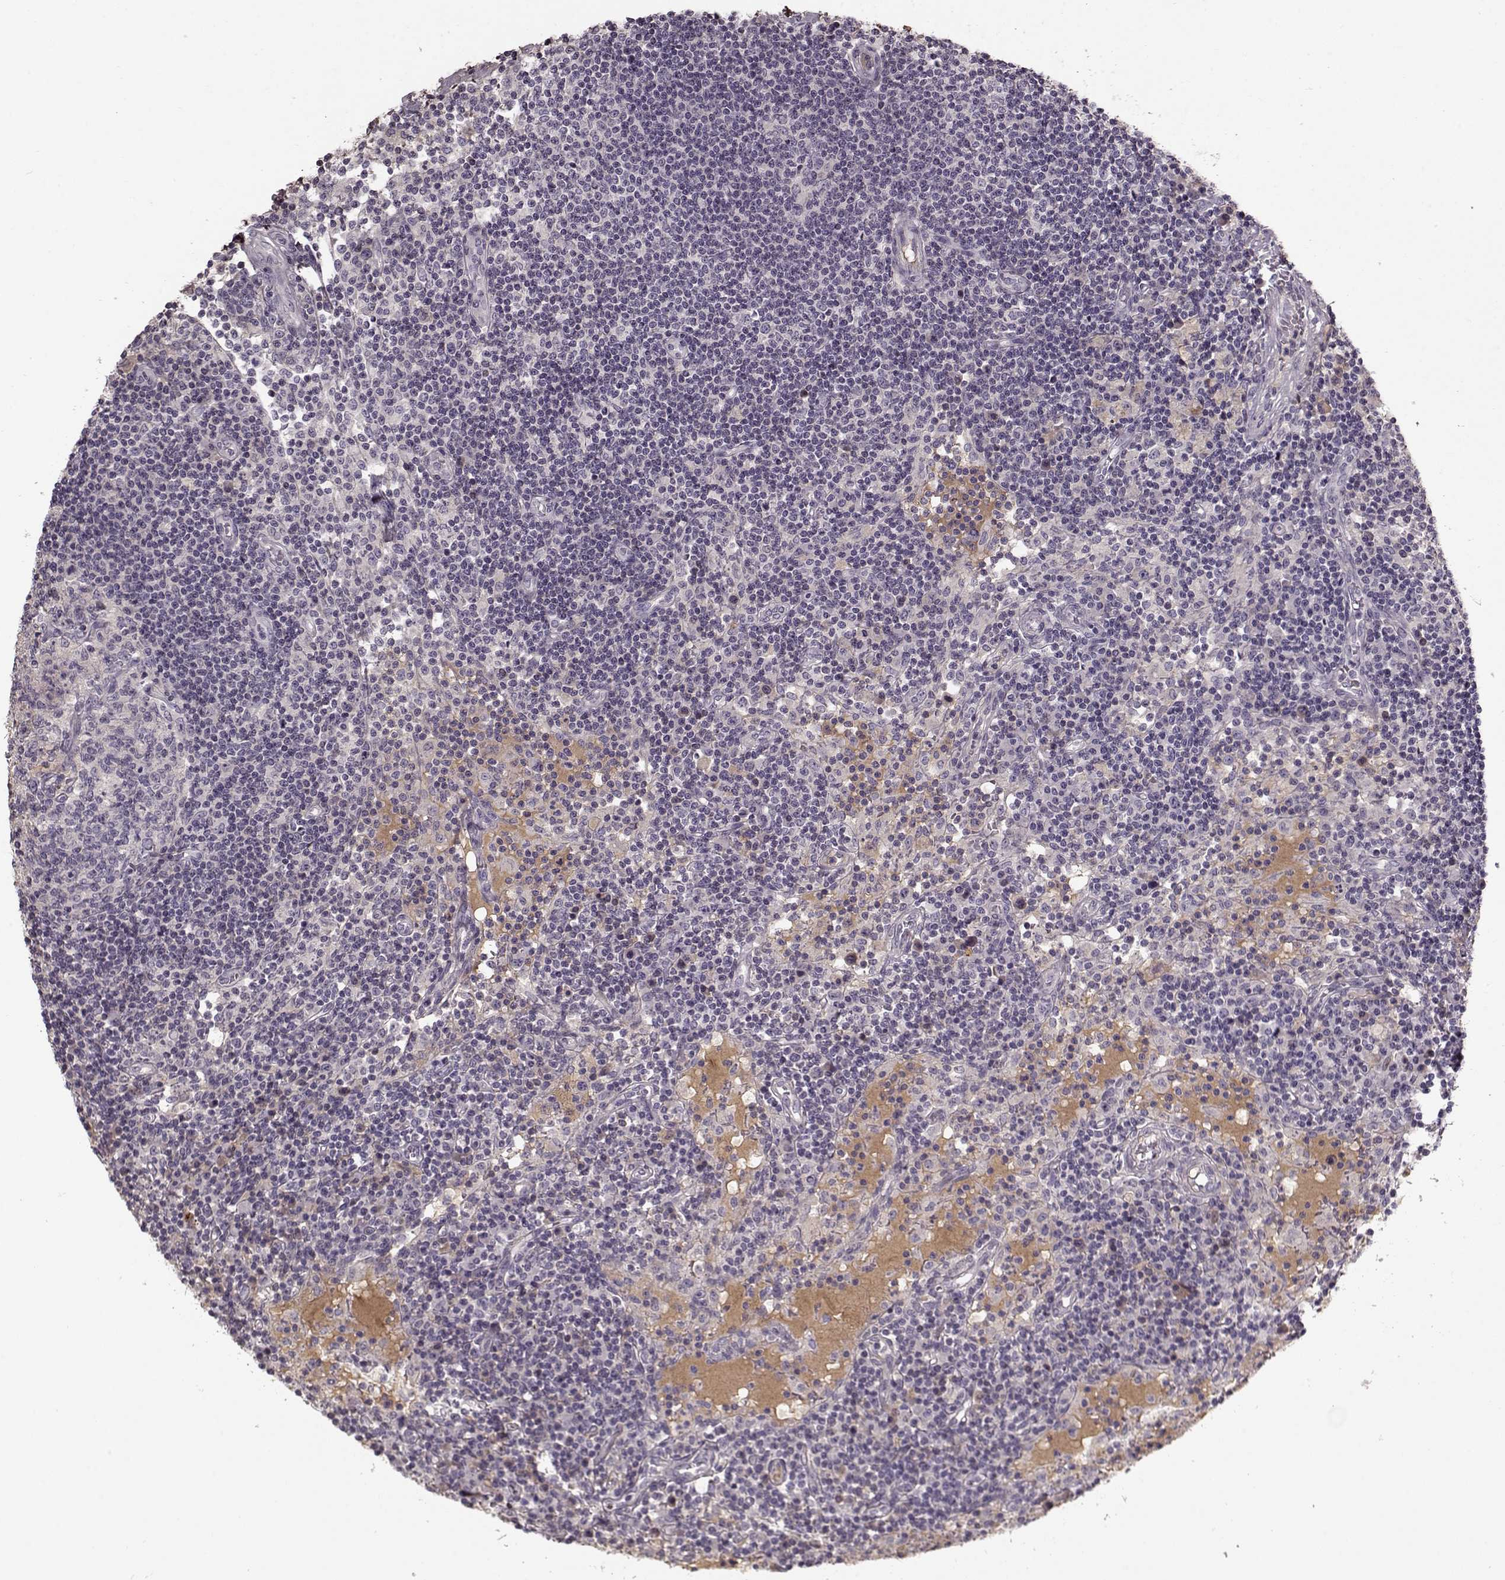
{"staining": {"intensity": "negative", "quantity": "none", "location": "none"}, "tissue": "lymph node", "cell_type": "Germinal center cells", "image_type": "normal", "snomed": [{"axis": "morphology", "description": "Normal tissue, NOS"}, {"axis": "topography", "description": "Lymph node"}], "caption": "Immunohistochemical staining of normal lymph node shows no significant positivity in germinal center cells.", "gene": "LUM", "patient": {"sex": "female", "age": 72}}